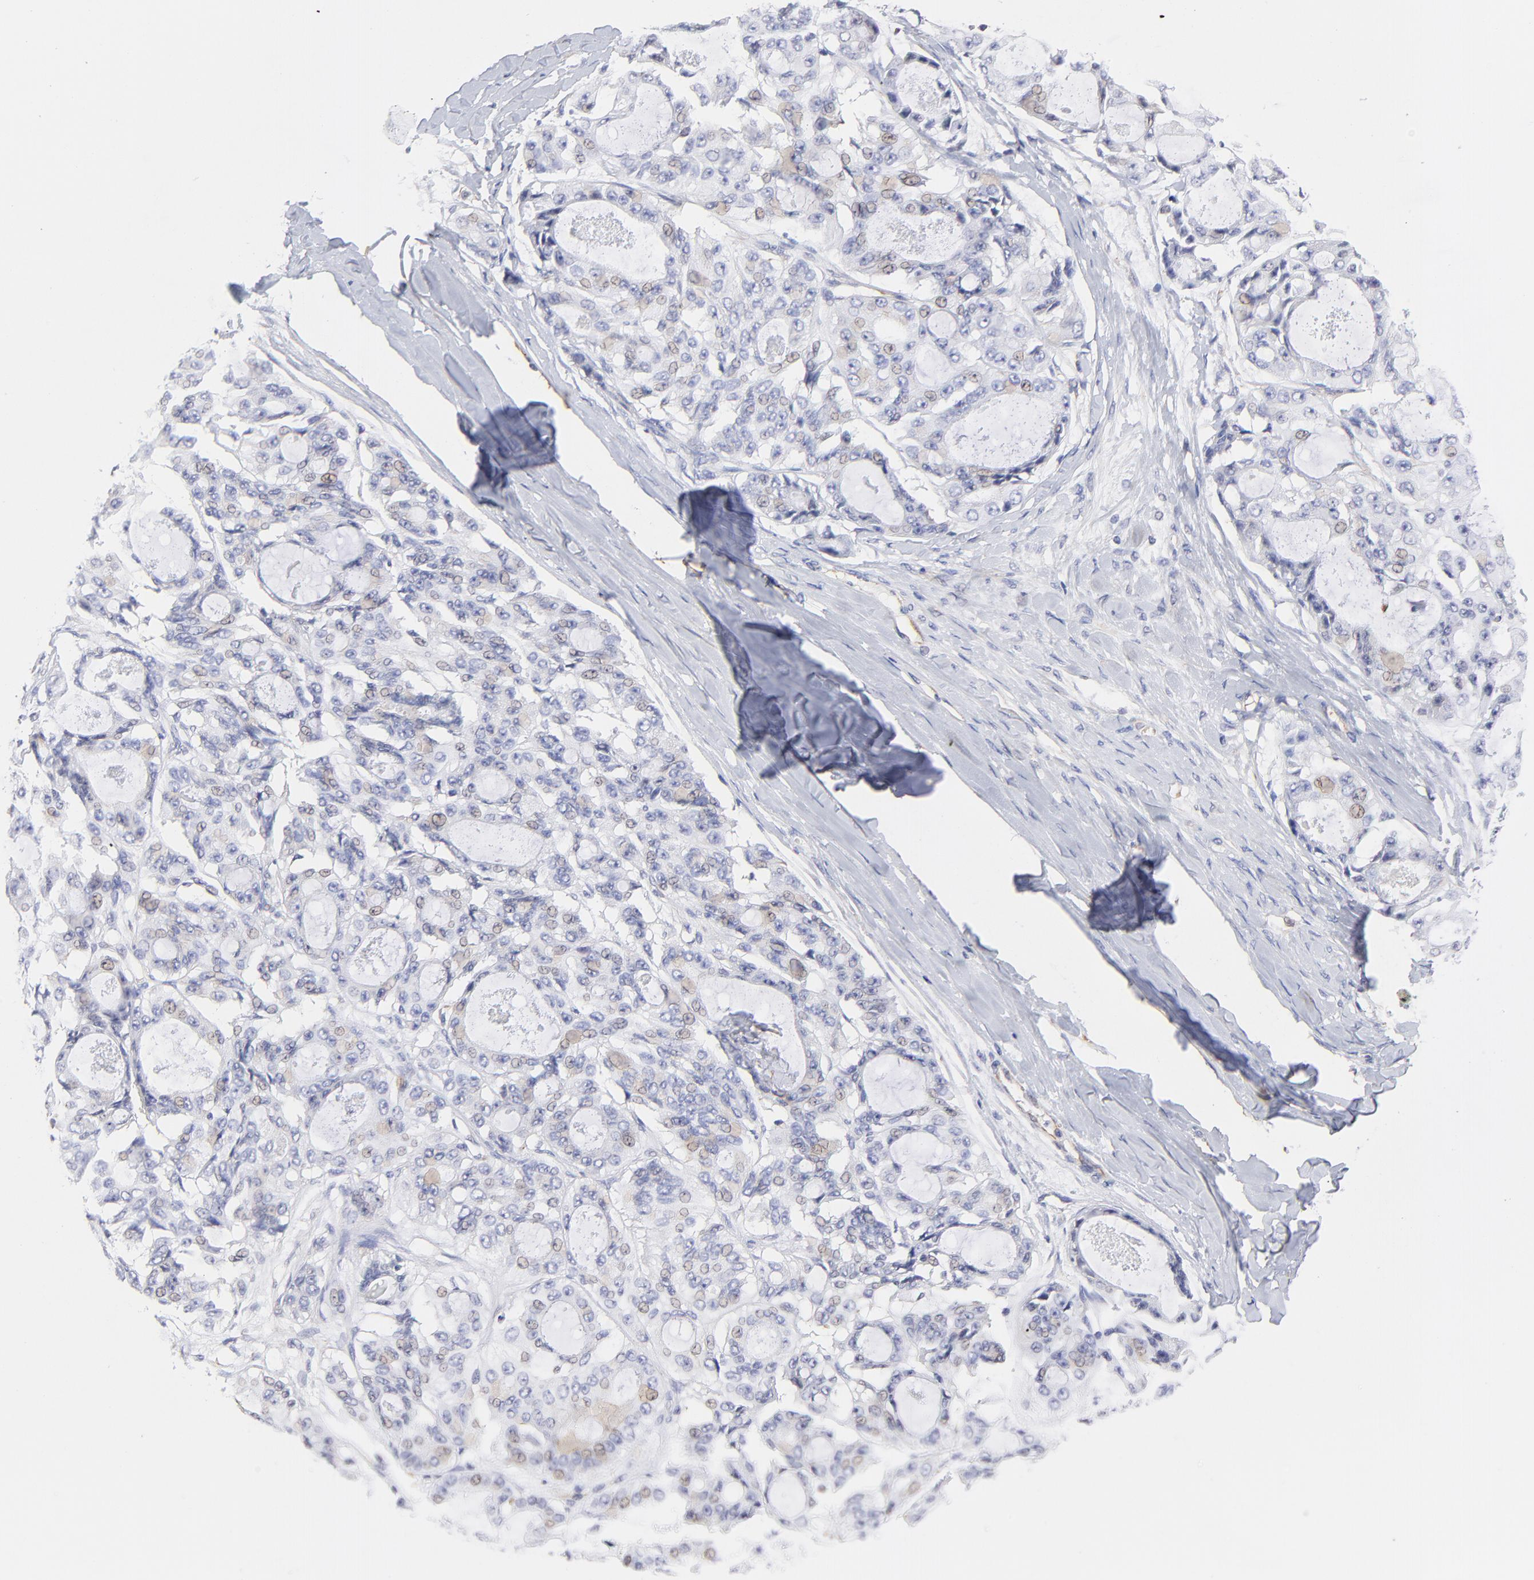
{"staining": {"intensity": "weak", "quantity": "<25%", "location": "cytoplasmic/membranous"}, "tissue": "ovarian cancer", "cell_type": "Tumor cells", "image_type": "cancer", "snomed": [{"axis": "morphology", "description": "Carcinoma, endometroid"}, {"axis": "topography", "description": "Ovary"}], "caption": "This is a micrograph of IHC staining of ovarian cancer (endometroid carcinoma), which shows no staining in tumor cells.", "gene": "COX8C", "patient": {"sex": "female", "age": 61}}